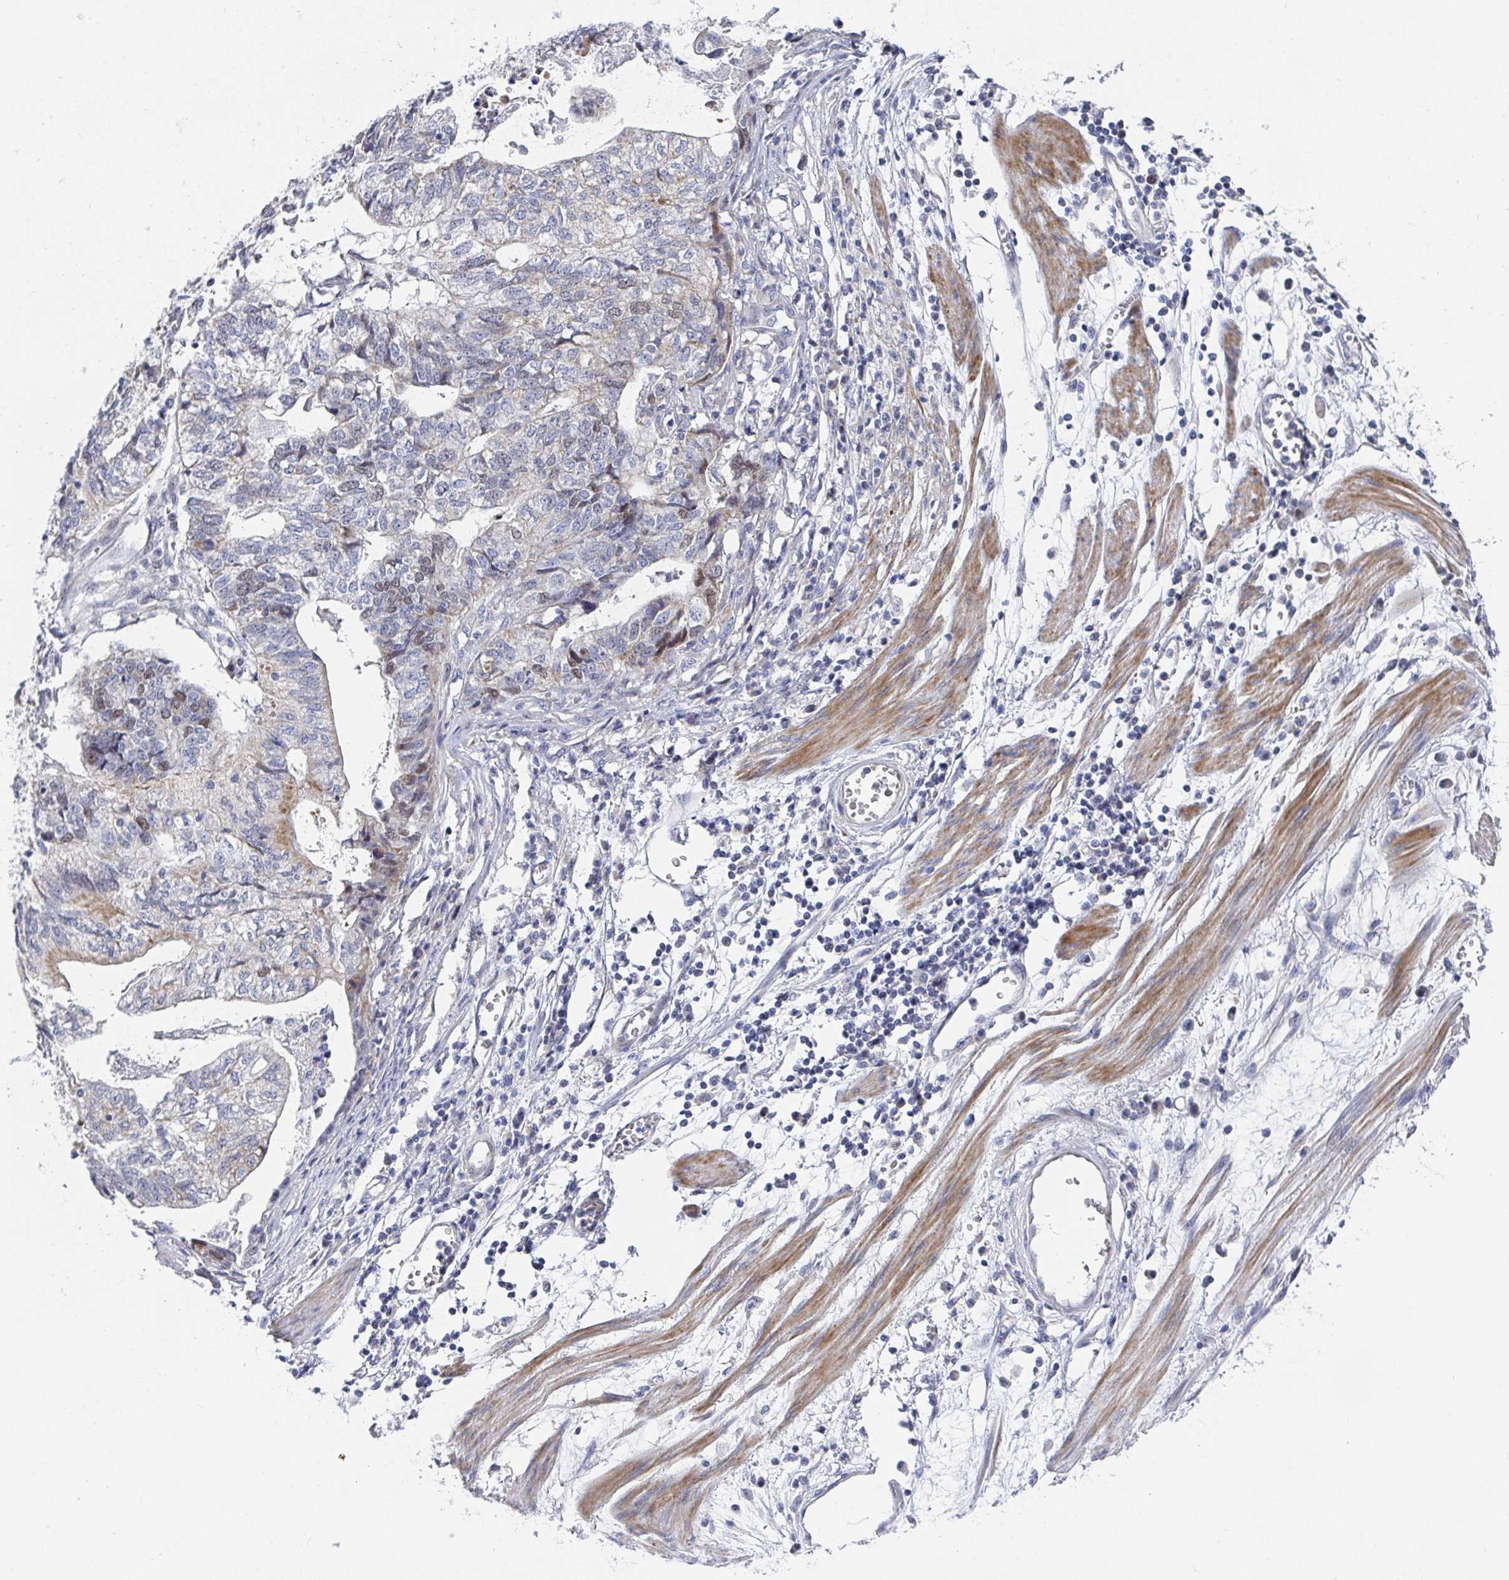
{"staining": {"intensity": "moderate", "quantity": "<25%", "location": "cytoplasmic/membranous,nuclear"}, "tissue": "stomach cancer", "cell_type": "Tumor cells", "image_type": "cancer", "snomed": [{"axis": "morphology", "description": "Adenocarcinoma, NOS"}, {"axis": "topography", "description": "Stomach, upper"}], "caption": "Stomach cancer stained with a brown dye shows moderate cytoplasmic/membranous and nuclear positive positivity in about <25% of tumor cells.", "gene": "ATP5F1C", "patient": {"sex": "female", "age": 67}}